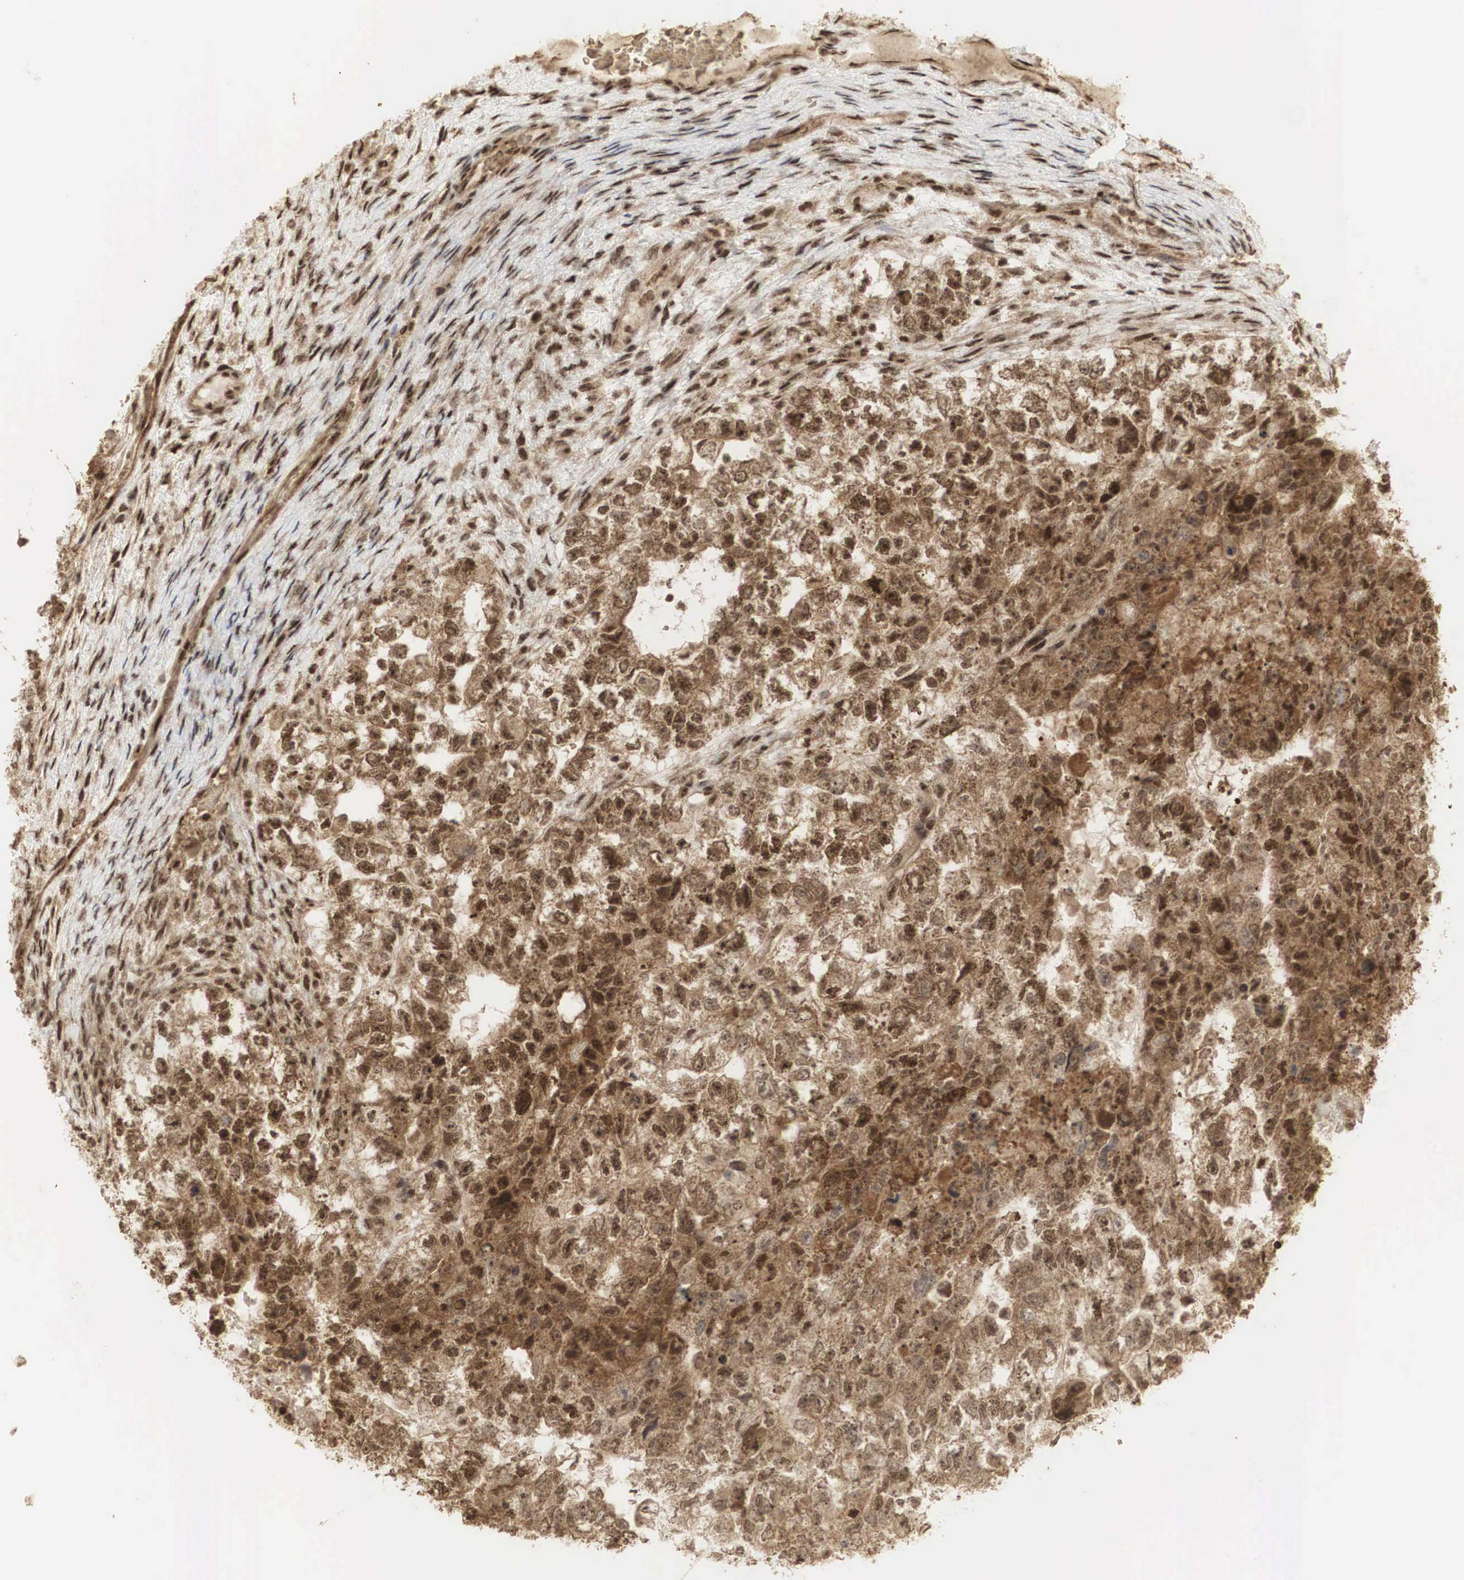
{"staining": {"intensity": "strong", "quantity": ">75%", "location": "cytoplasmic/membranous,nuclear"}, "tissue": "testis cancer", "cell_type": "Tumor cells", "image_type": "cancer", "snomed": [{"axis": "morphology", "description": "Carcinoma, Embryonal, NOS"}, {"axis": "topography", "description": "Testis"}], "caption": "High-power microscopy captured an immunohistochemistry micrograph of testis embryonal carcinoma, revealing strong cytoplasmic/membranous and nuclear expression in approximately >75% of tumor cells.", "gene": "RNF113A", "patient": {"sex": "male", "age": 36}}